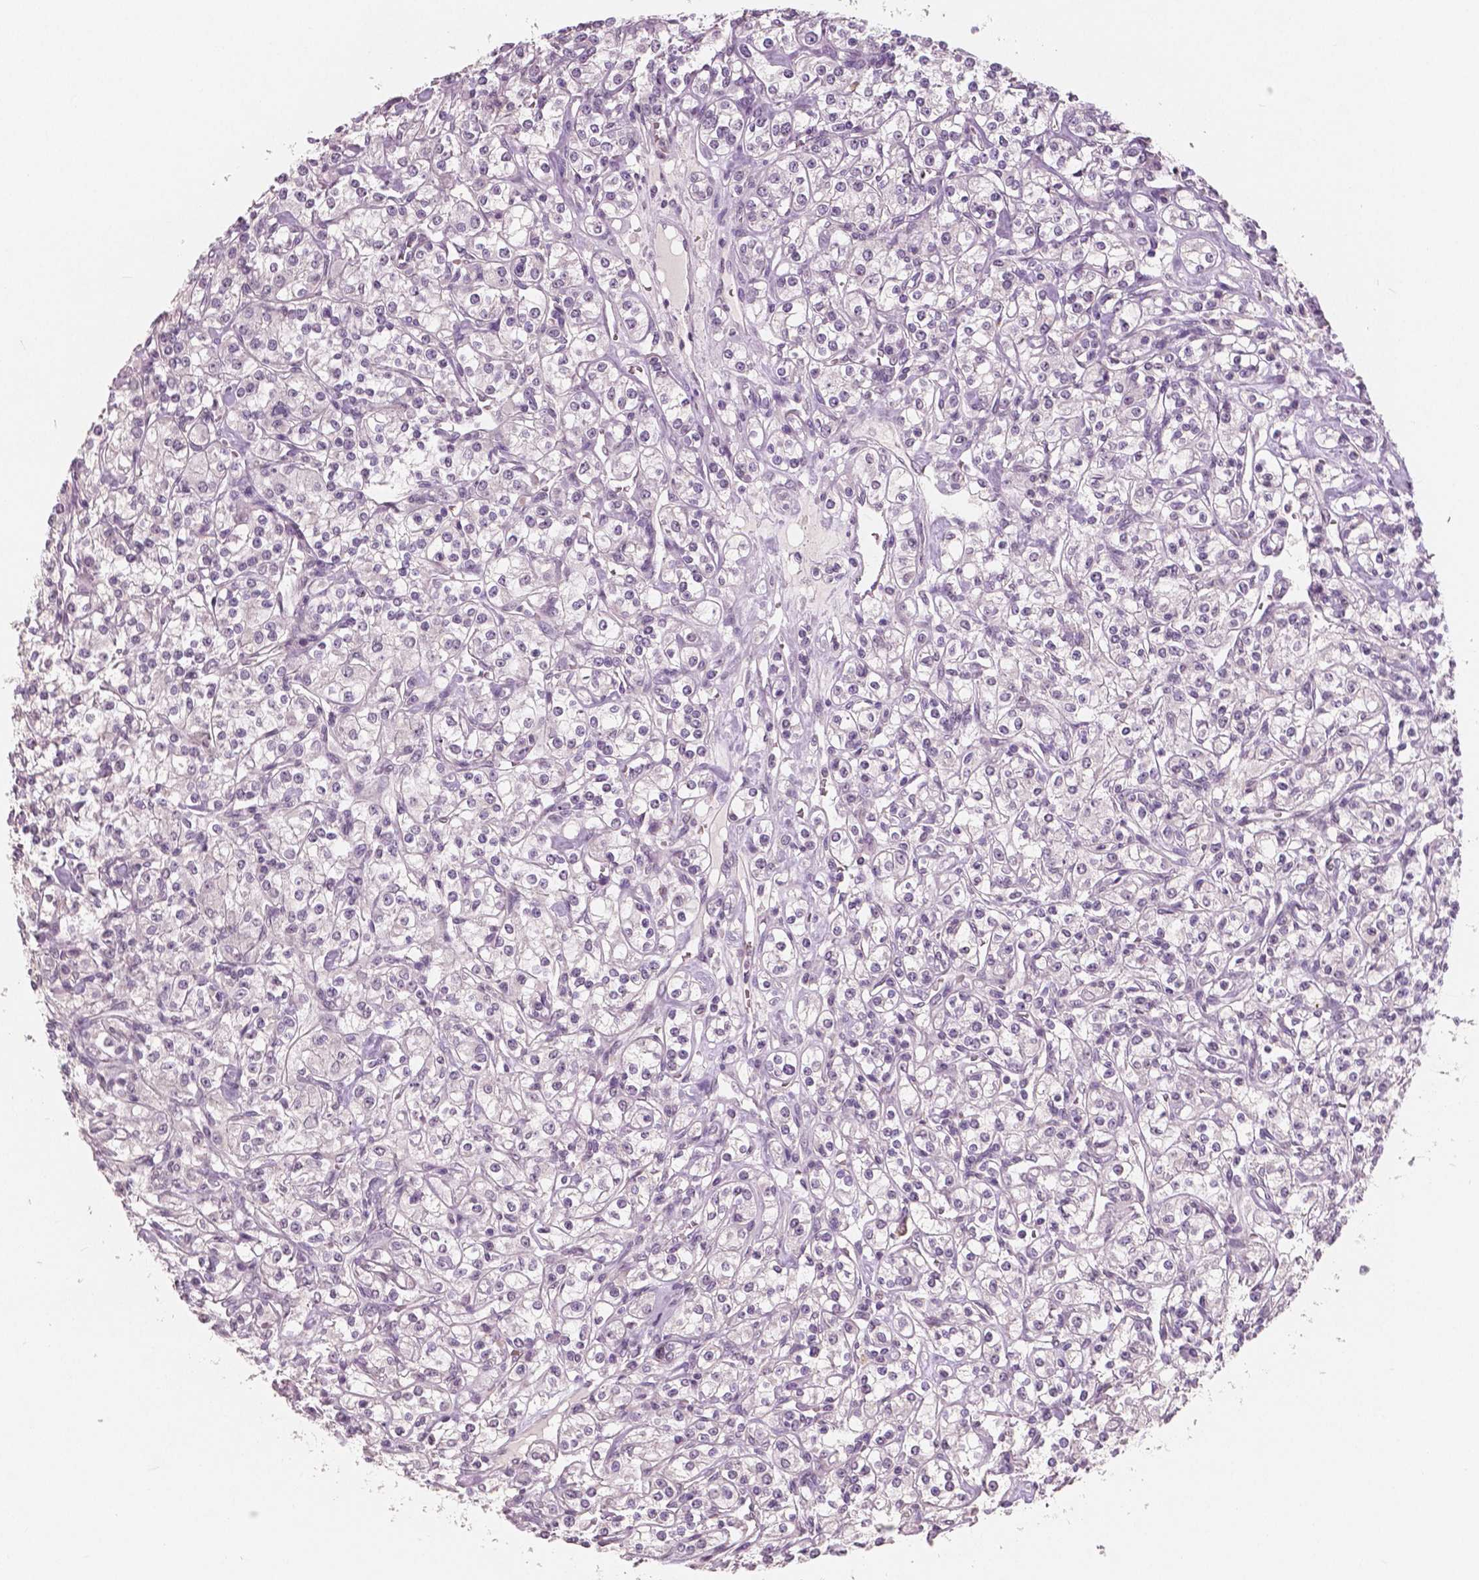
{"staining": {"intensity": "negative", "quantity": "none", "location": "none"}, "tissue": "renal cancer", "cell_type": "Tumor cells", "image_type": "cancer", "snomed": [{"axis": "morphology", "description": "Adenocarcinoma, NOS"}, {"axis": "topography", "description": "Kidney"}], "caption": "Immunohistochemistry of renal cancer displays no positivity in tumor cells. (Brightfield microscopy of DAB (3,3'-diaminobenzidine) immunohistochemistry (IHC) at high magnification).", "gene": "RNASE7", "patient": {"sex": "male", "age": 77}}